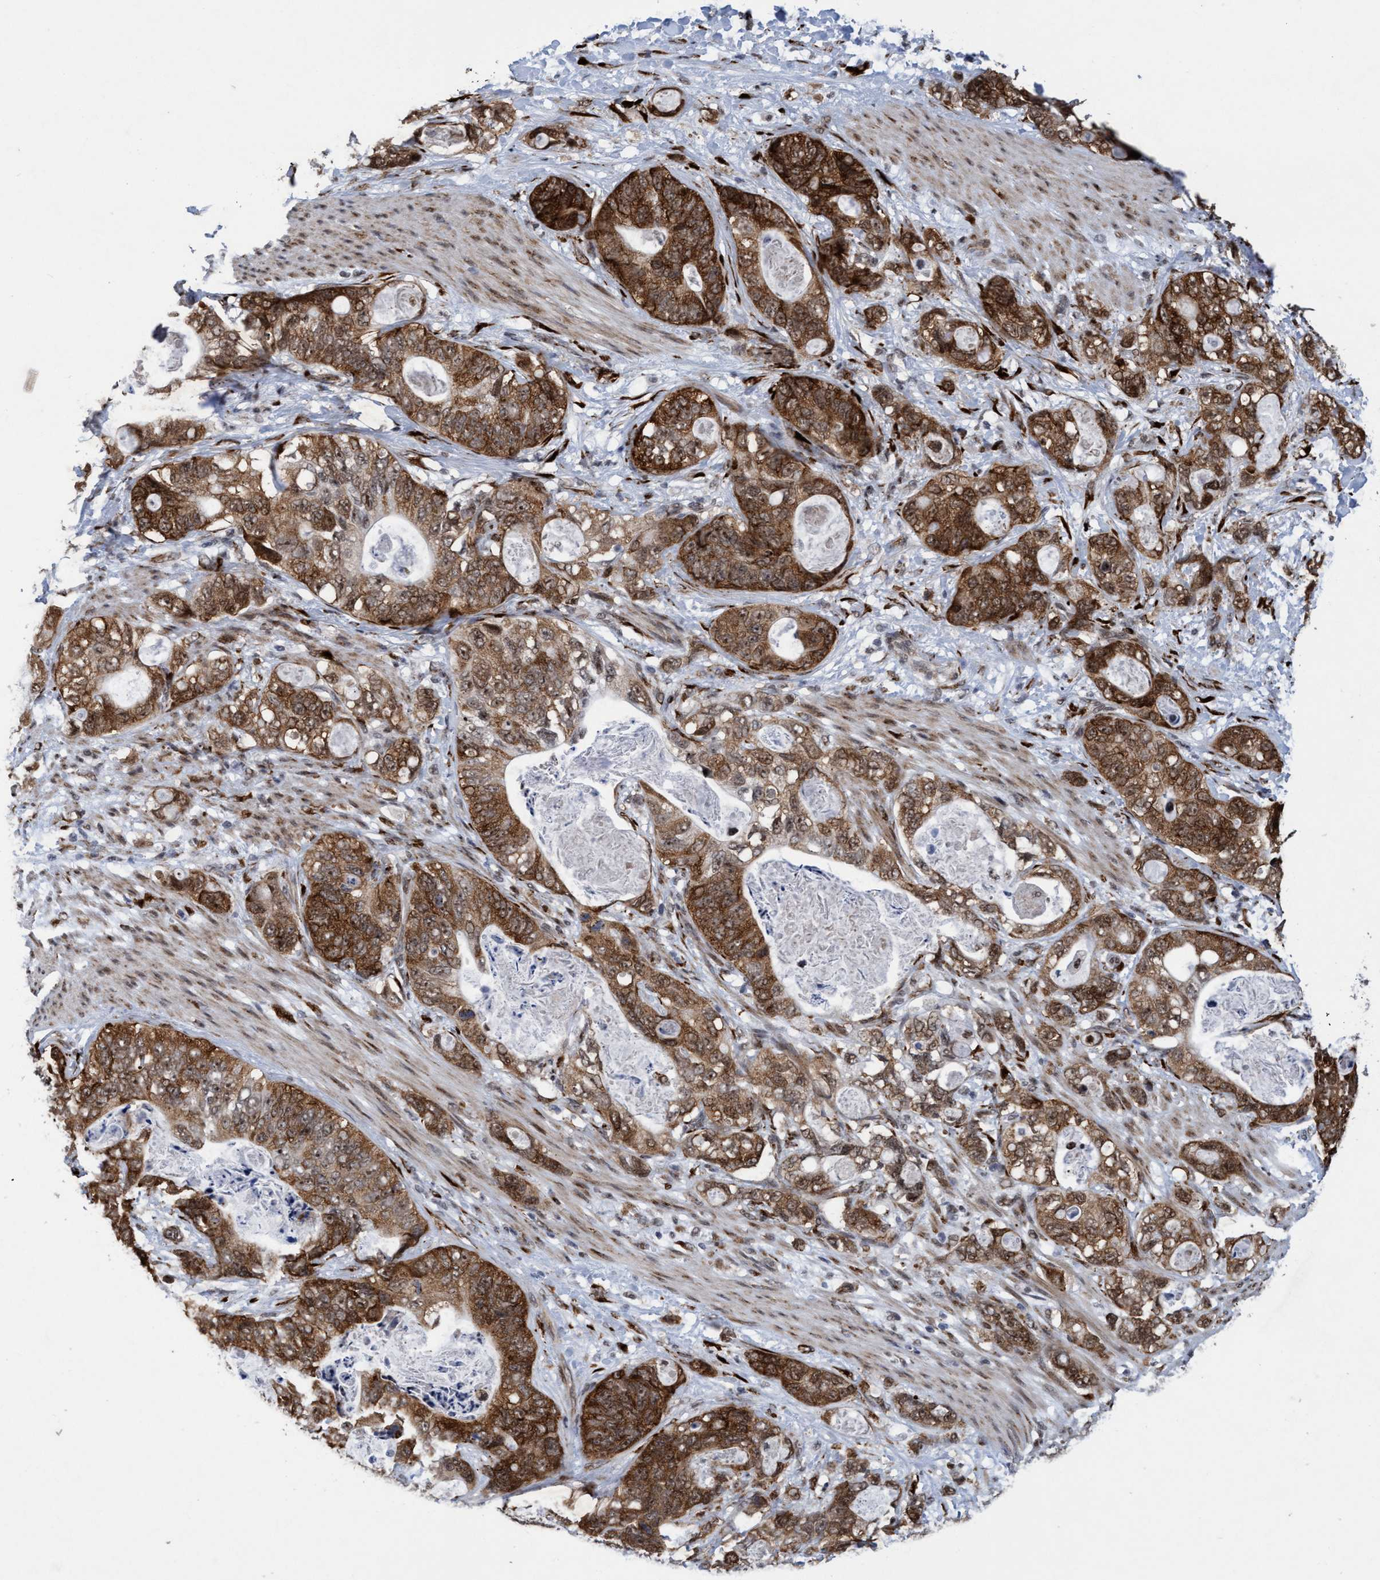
{"staining": {"intensity": "strong", "quantity": ">75%", "location": "cytoplasmic/membranous"}, "tissue": "stomach cancer", "cell_type": "Tumor cells", "image_type": "cancer", "snomed": [{"axis": "morphology", "description": "Normal tissue, NOS"}, {"axis": "morphology", "description": "Adenocarcinoma, NOS"}, {"axis": "topography", "description": "Stomach"}], "caption": "There is high levels of strong cytoplasmic/membranous staining in tumor cells of stomach adenocarcinoma, as demonstrated by immunohistochemical staining (brown color).", "gene": "GLT6D1", "patient": {"sex": "female", "age": 89}}